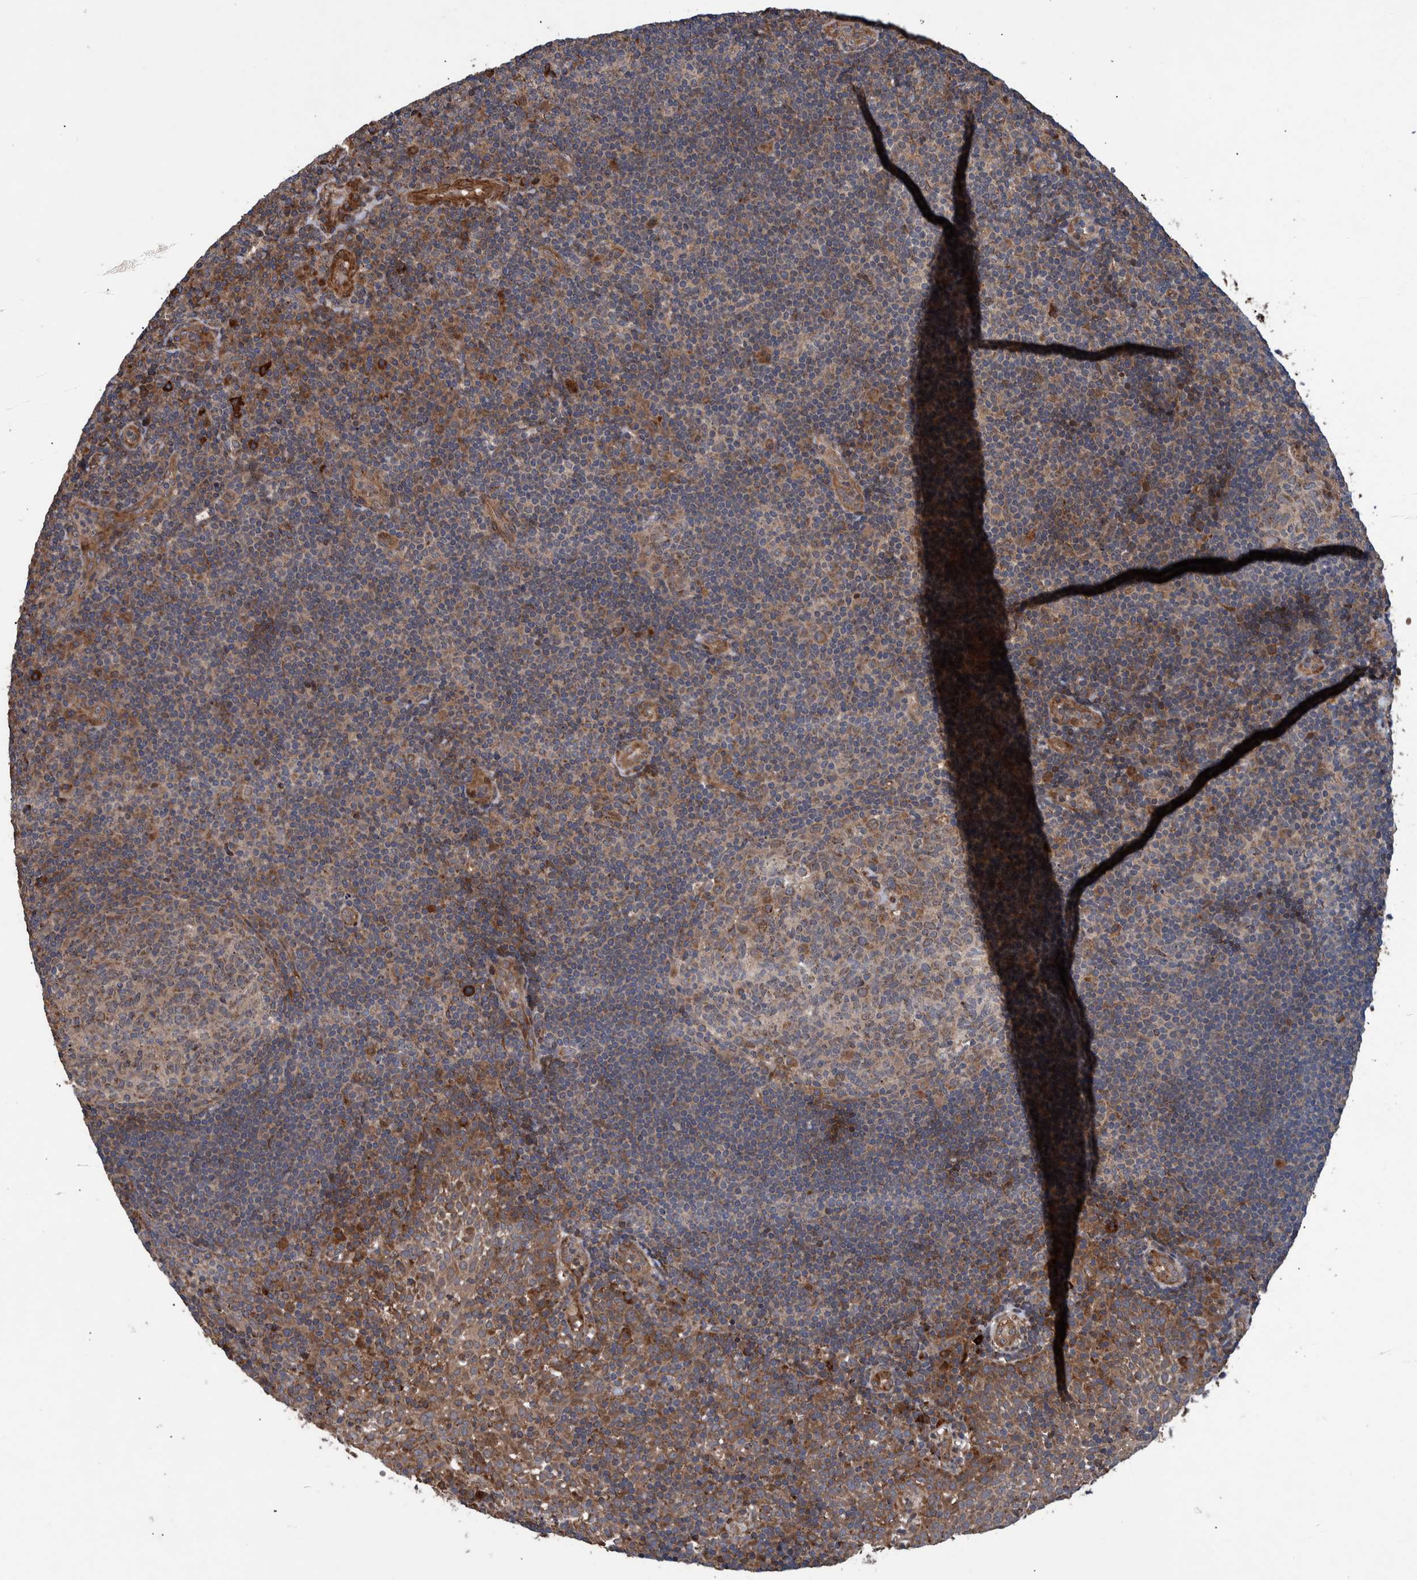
{"staining": {"intensity": "weak", "quantity": "25%-75%", "location": "cytoplasmic/membranous"}, "tissue": "tonsil", "cell_type": "Germinal center cells", "image_type": "normal", "snomed": [{"axis": "morphology", "description": "Normal tissue, NOS"}, {"axis": "topography", "description": "Tonsil"}], "caption": "Tonsil stained with DAB (3,3'-diaminobenzidine) immunohistochemistry (IHC) exhibits low levels of weak cytoplasmic/membranous staining in approximately 25%-75% of germinal center cells. The staining was performed using DAB to visualize the protein expression in brown, while the nuclei were stained in blue with hematoxylin (Magnification: 20x).", "gene": "B3GNTL1", "patient": {"sex": "female", "age": 40}}